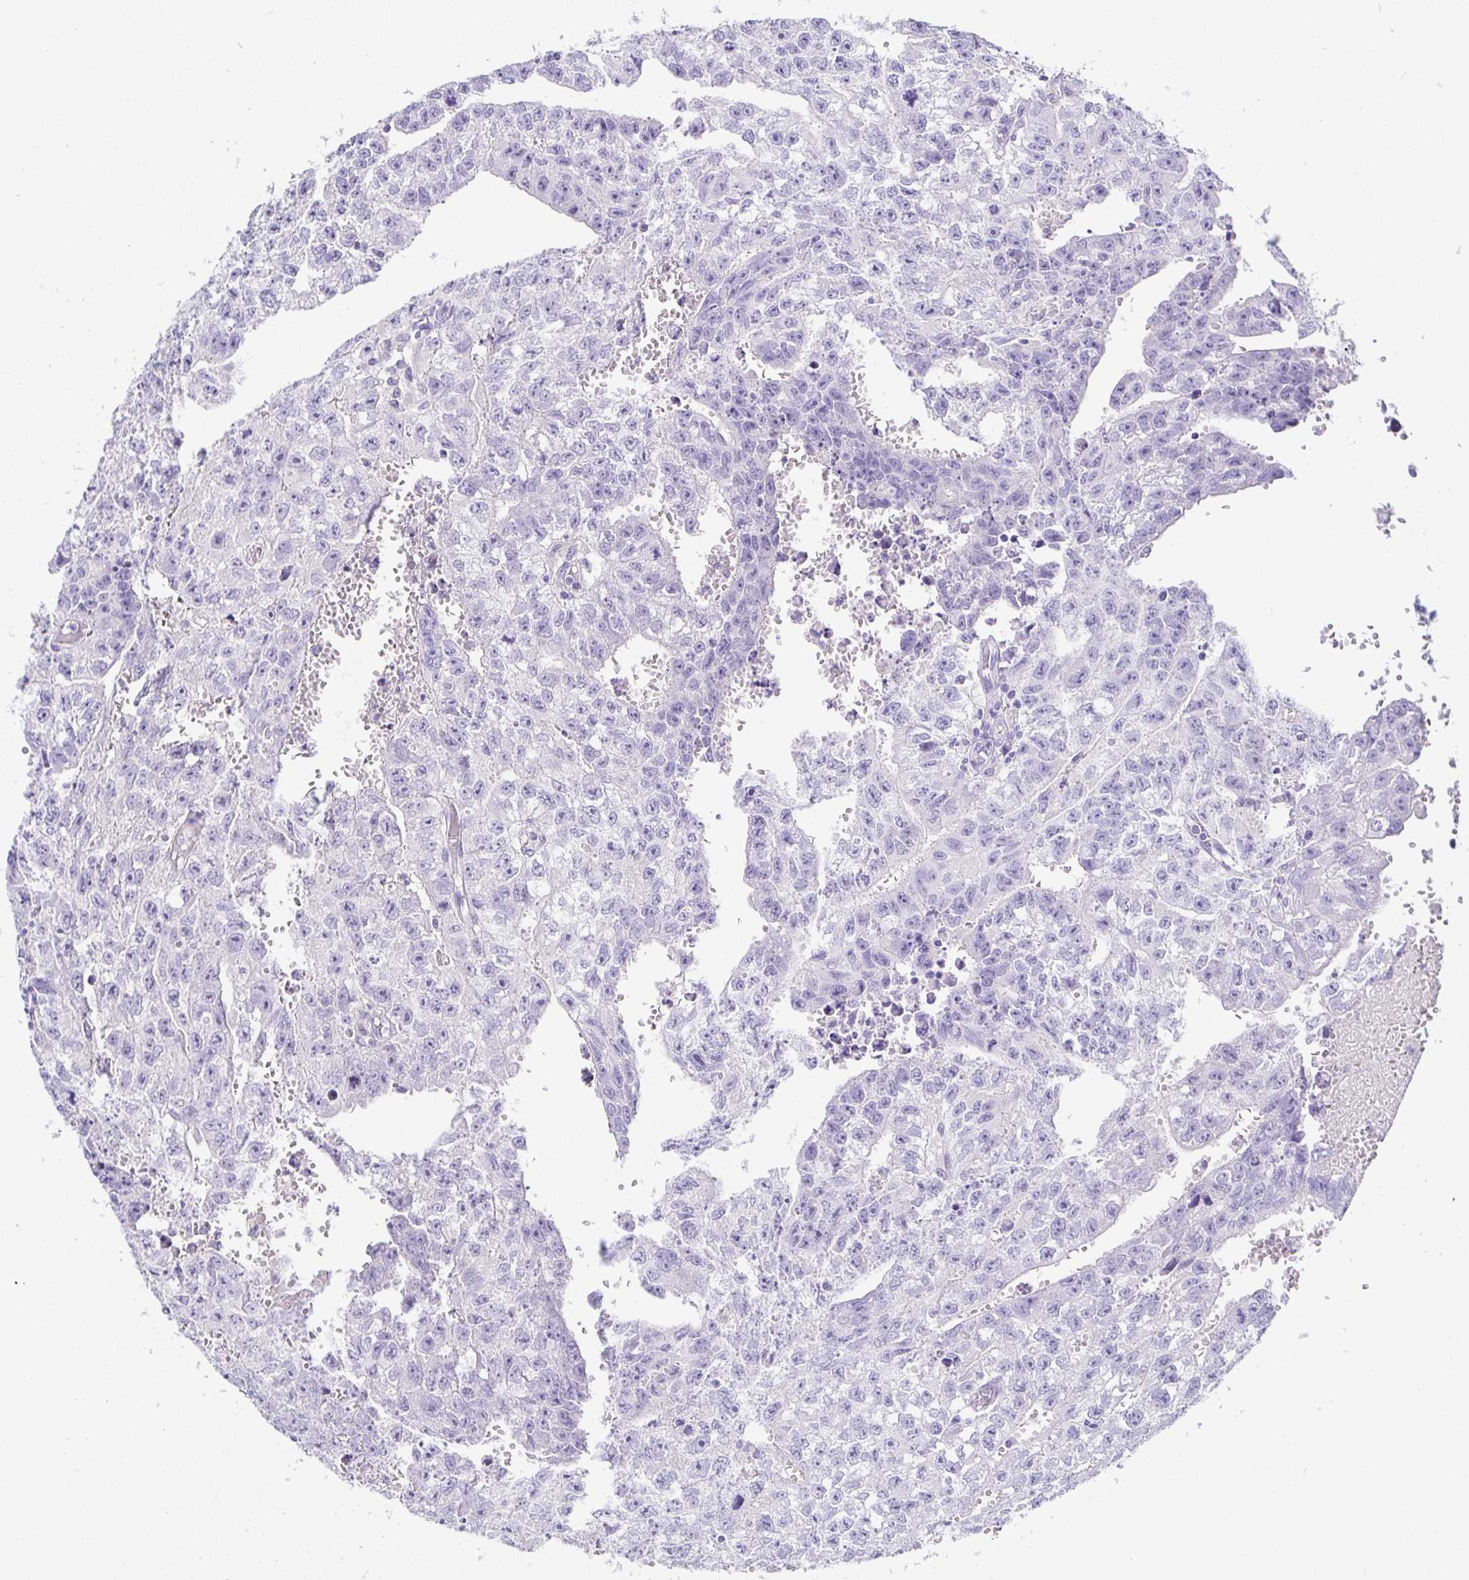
{"staining": {"intensity": "negative", "quantity": "none", "location": "none"}, "tissue": "testis cancer", "cell_type": "Tumor cells", "image_type": "cancer", "snomed": [{"axis": "morphology", "description": "Carcinoma, Embryonal, NOS"}, {"axis": "morphology", "description": "Teratoma, malignant, NOS"}, {"axis": "topography", "description": "Testis"}], "caption": "High magnification brightfield microscopy of testis malignant teratoma stained with DAB (brown) and counterstained with hematoxylin (blue): tumor cells show no significant positivity. The staining is performed using DAB (3,3'-diaminobenzidine) brown chromogen with nuclei counter-stained in using hematoxylin.", "gene": "TMEM241", "patient": {"sex": "male", "age": 24}}